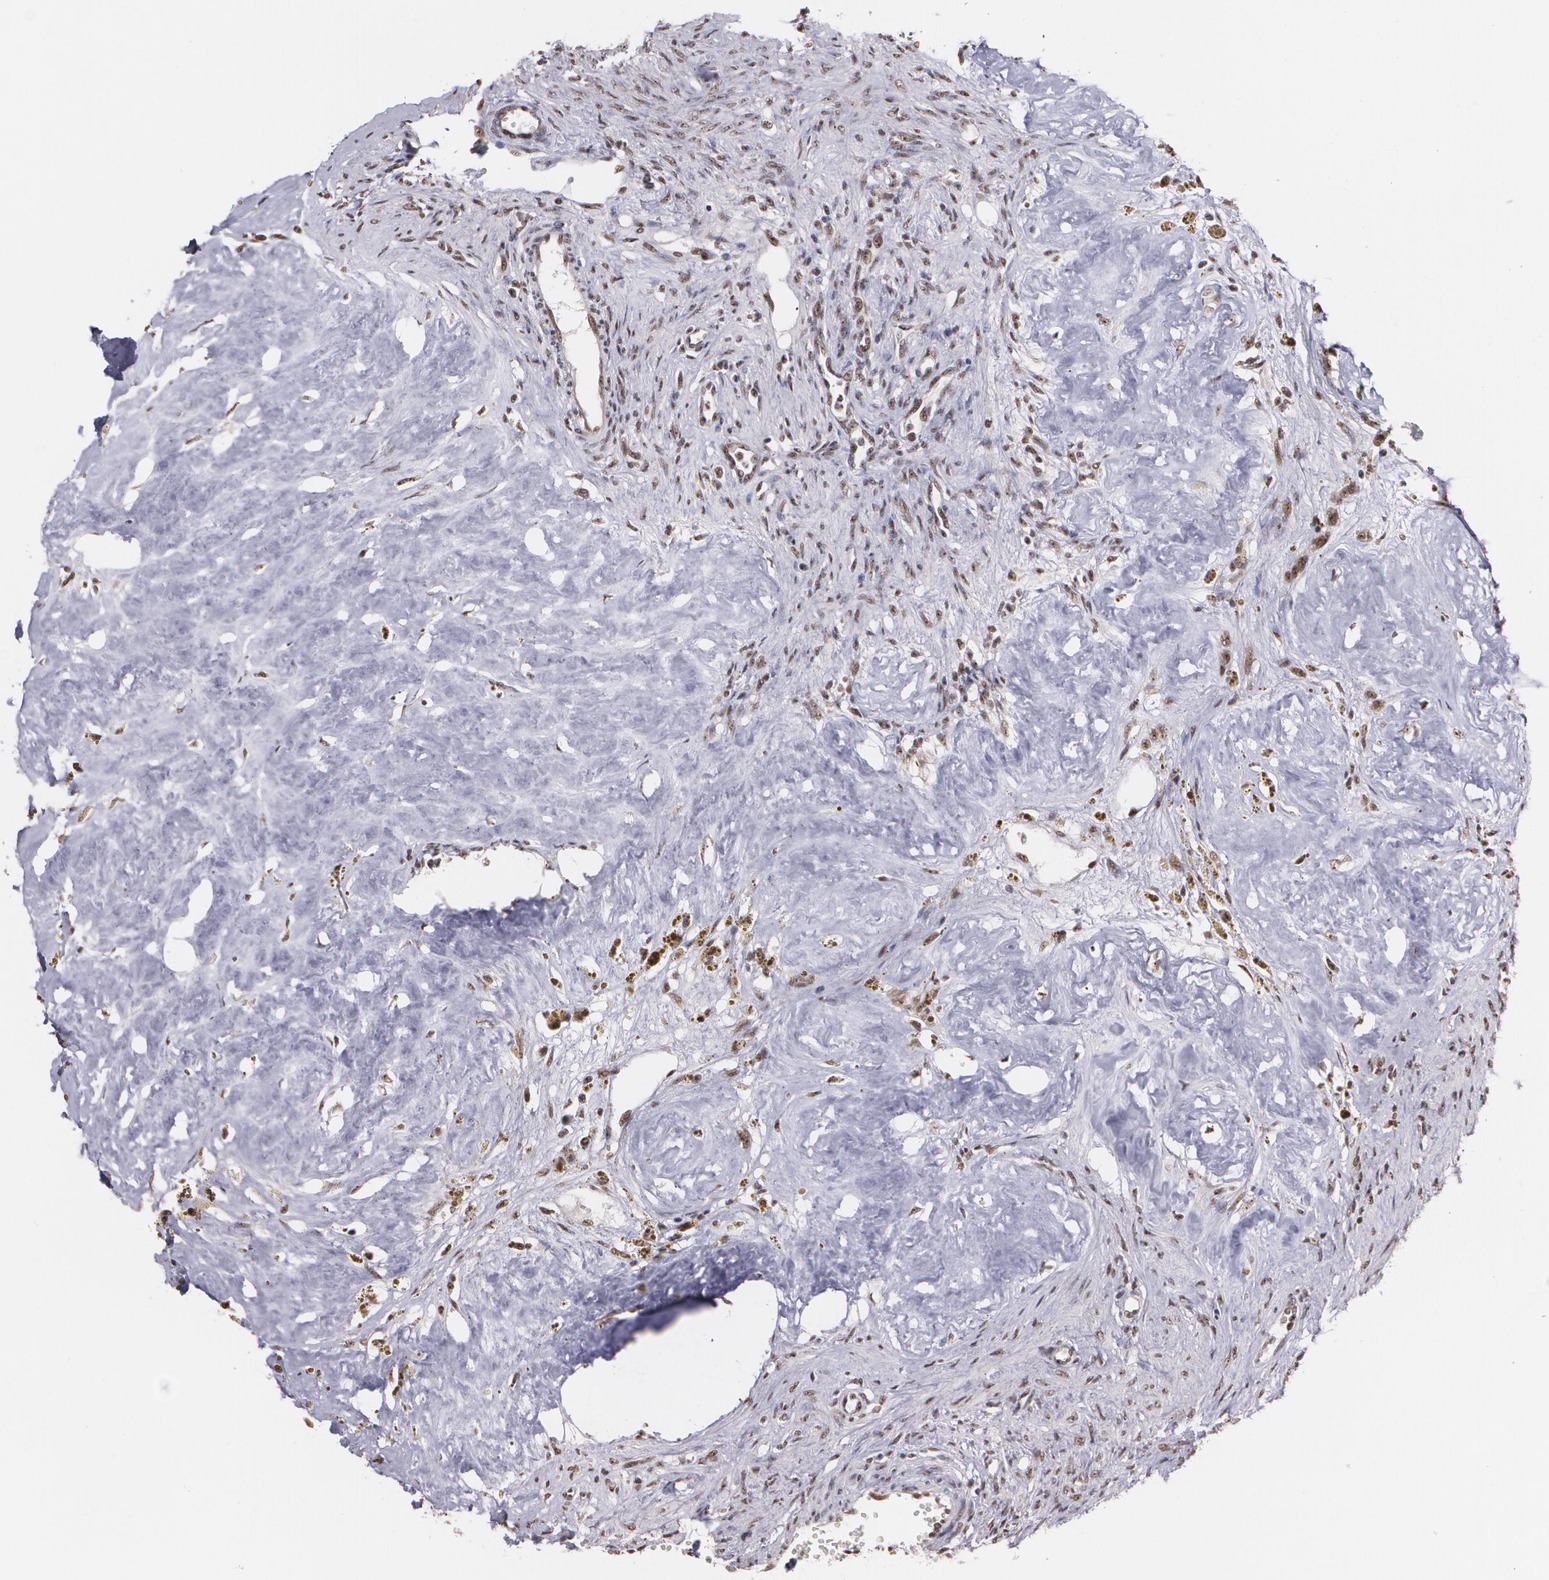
{"staining": {"intensity": "moderate", "quantity": ">75%", "location": "nuclear"}, "tissue": "ovary", "cell_type": "Ovarian stroma cells", "image_type": "normal", "snomed": [{"axis": "morphology", "description": "Normal tissue, NOS"}, {"axis": "topography", "description": "Ovary"}], "caption": "Benign ovary displays moderate nuclear positivity in approximately >75% of ovarian stroma cells.", "gene": "C6orf15", "patient": {"sex": "female", "age": 33}}